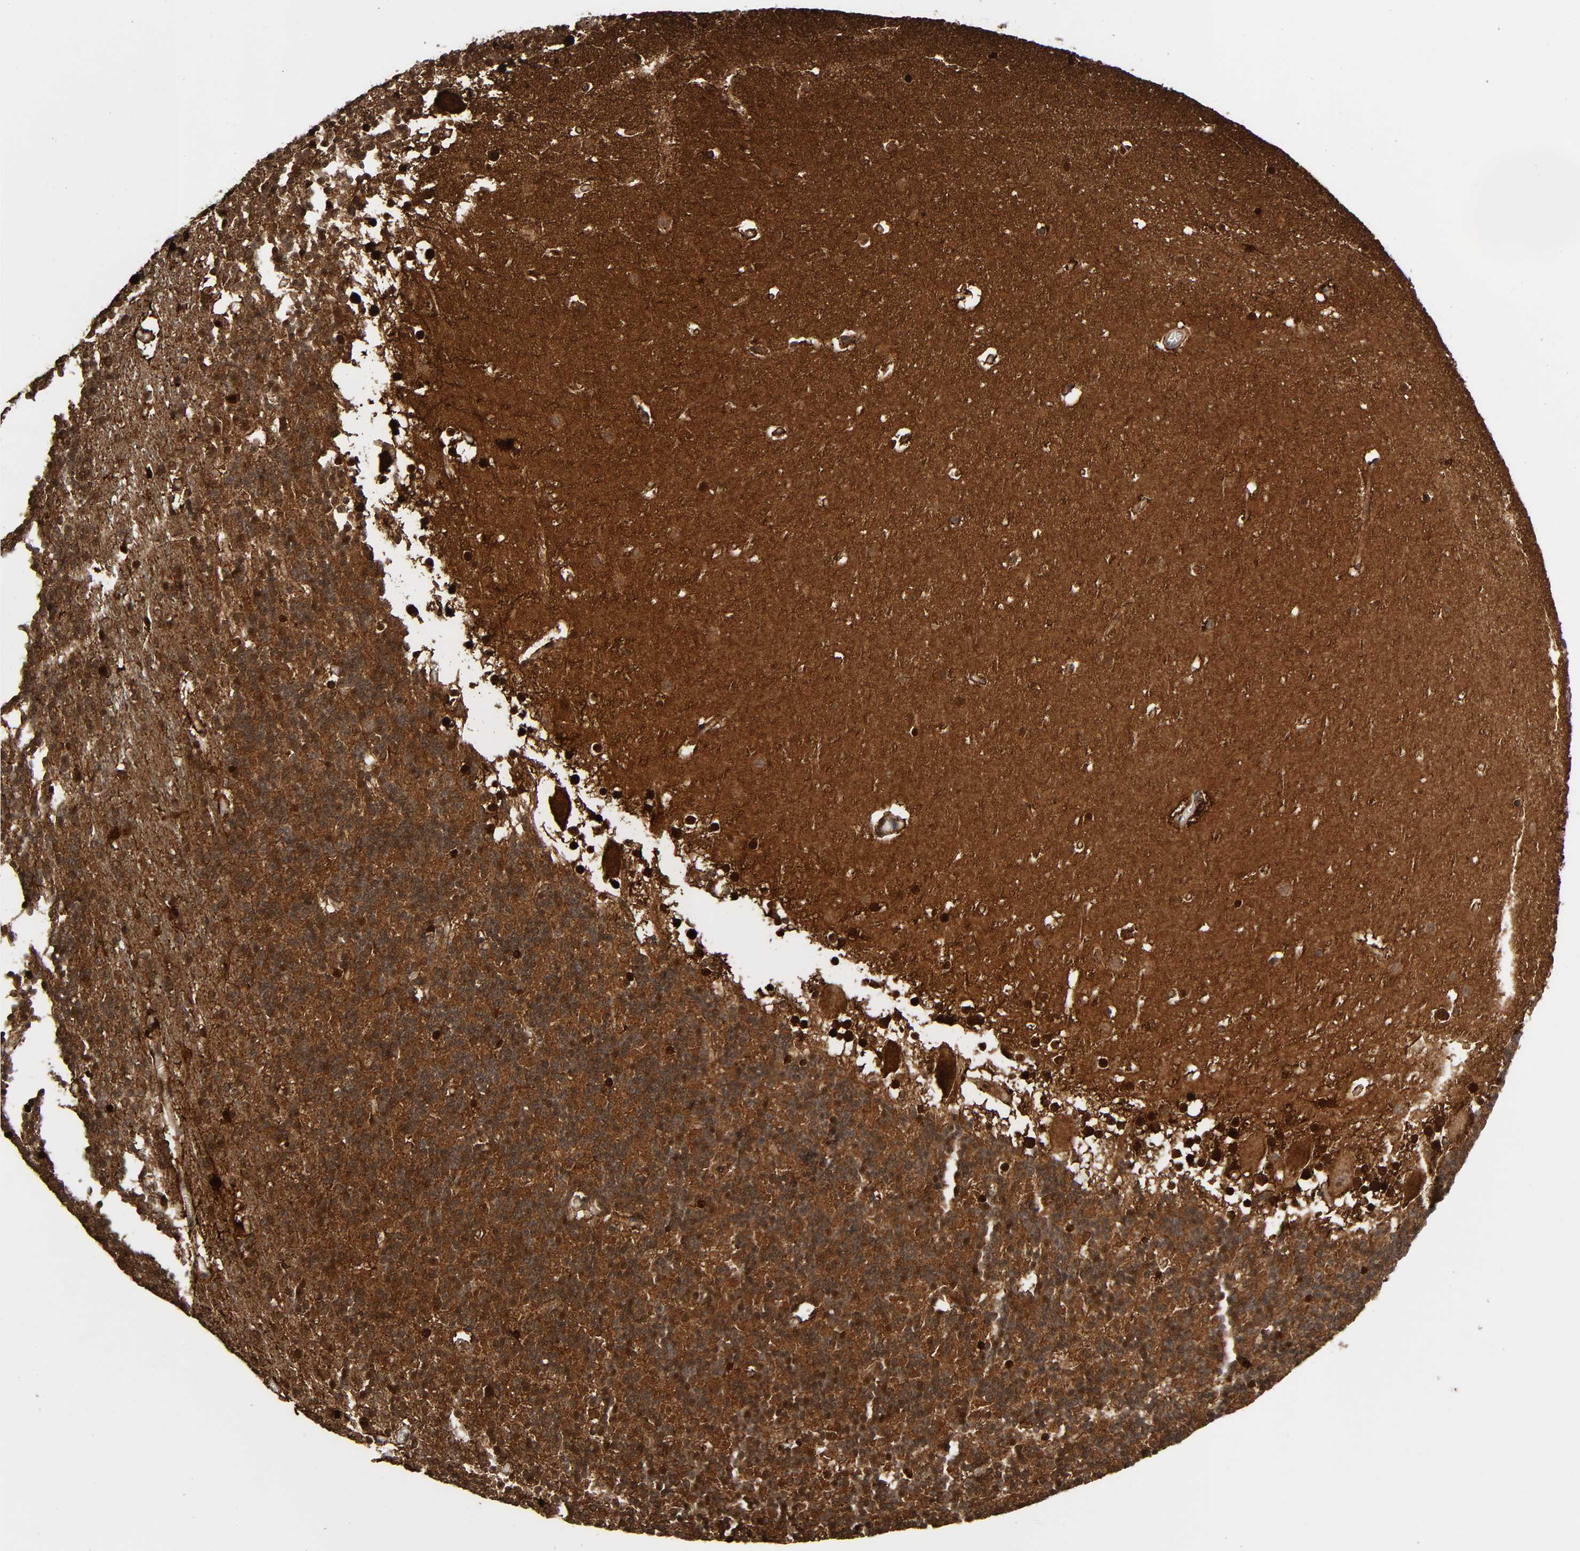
{"staining": {"intensity": "strong", "quantity": "<25%", "location": "nuclear"}, "tissue": "cerebellum", "cell_type": "Cells in granular layer", "image_type": "normal", "snomed": [{"axis": "morphology", "description": "Normal tissue, NOS"}, {"axis": "topography", "description": "Cerebellum"}], "caption": "Immunohistochemical staining of unremarkable cerebellum reveals medium levels of strong nuclear expression in about <25% of cells in granular layer. The staining is performed using DAB (3,3'-diaminobenzidine) brown chromogen to label protein expression. The nuclei are counter-stained blue using hematoxylin.", "gene": "MAPK1", "patient": {"sex": "female", "age": 19}}